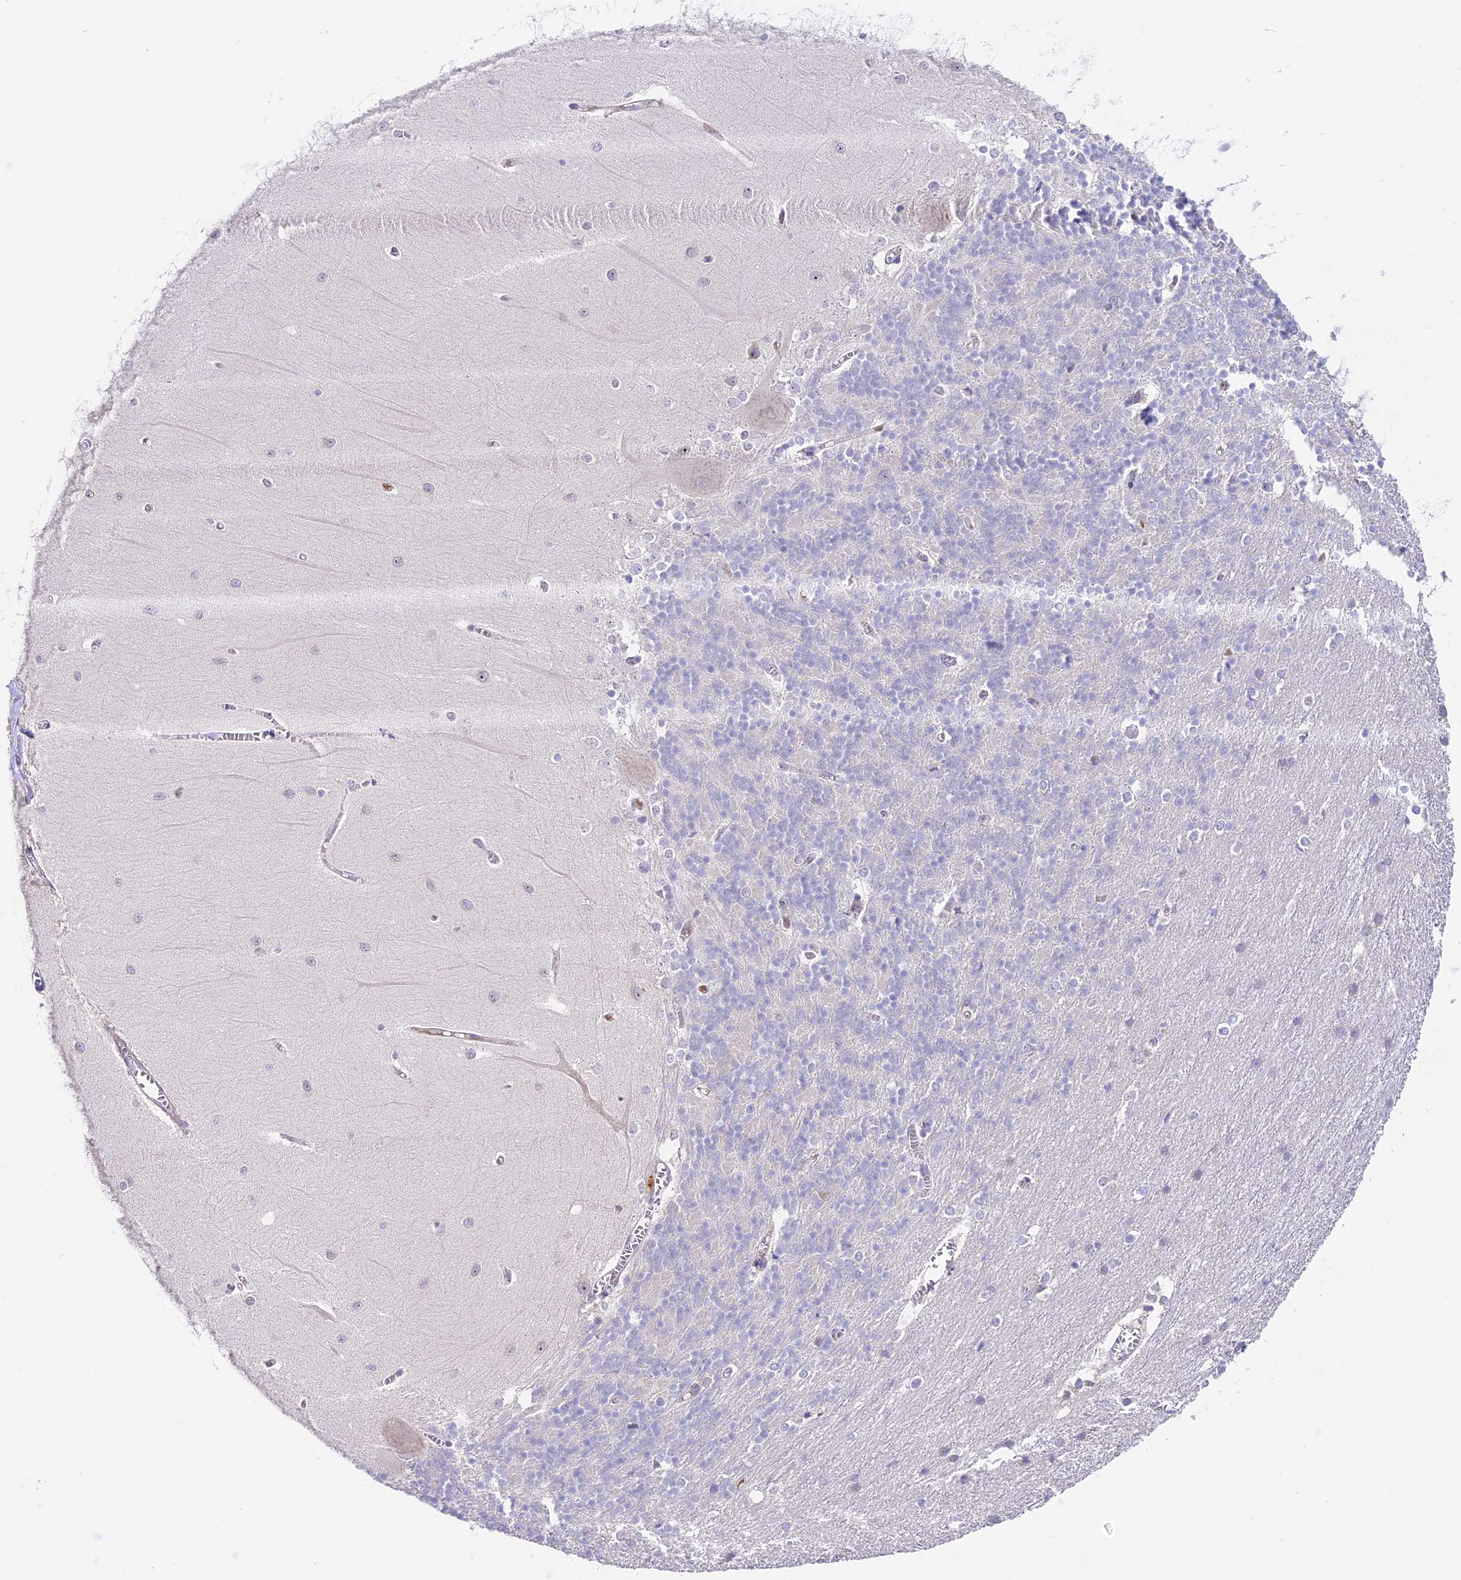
{"staining": {"intensity": "negative", "quantity": "none", "location": "none"}, "tissue": "cerebellum", "cell_type": "Cells in granular layer", "image_type": "normal", "snomed": [{"axis": "morphology", "description": "Normal tissue, NOS"}, {"axis": "topography", "description": "Cerebellum"}], "caption": "Immunohistochemistry (IHC) of unremarkable cerebellum displays no expression in cells in granular layer.", "gene": "RAD51", "patient": {"sex": "male", "age": 37}}